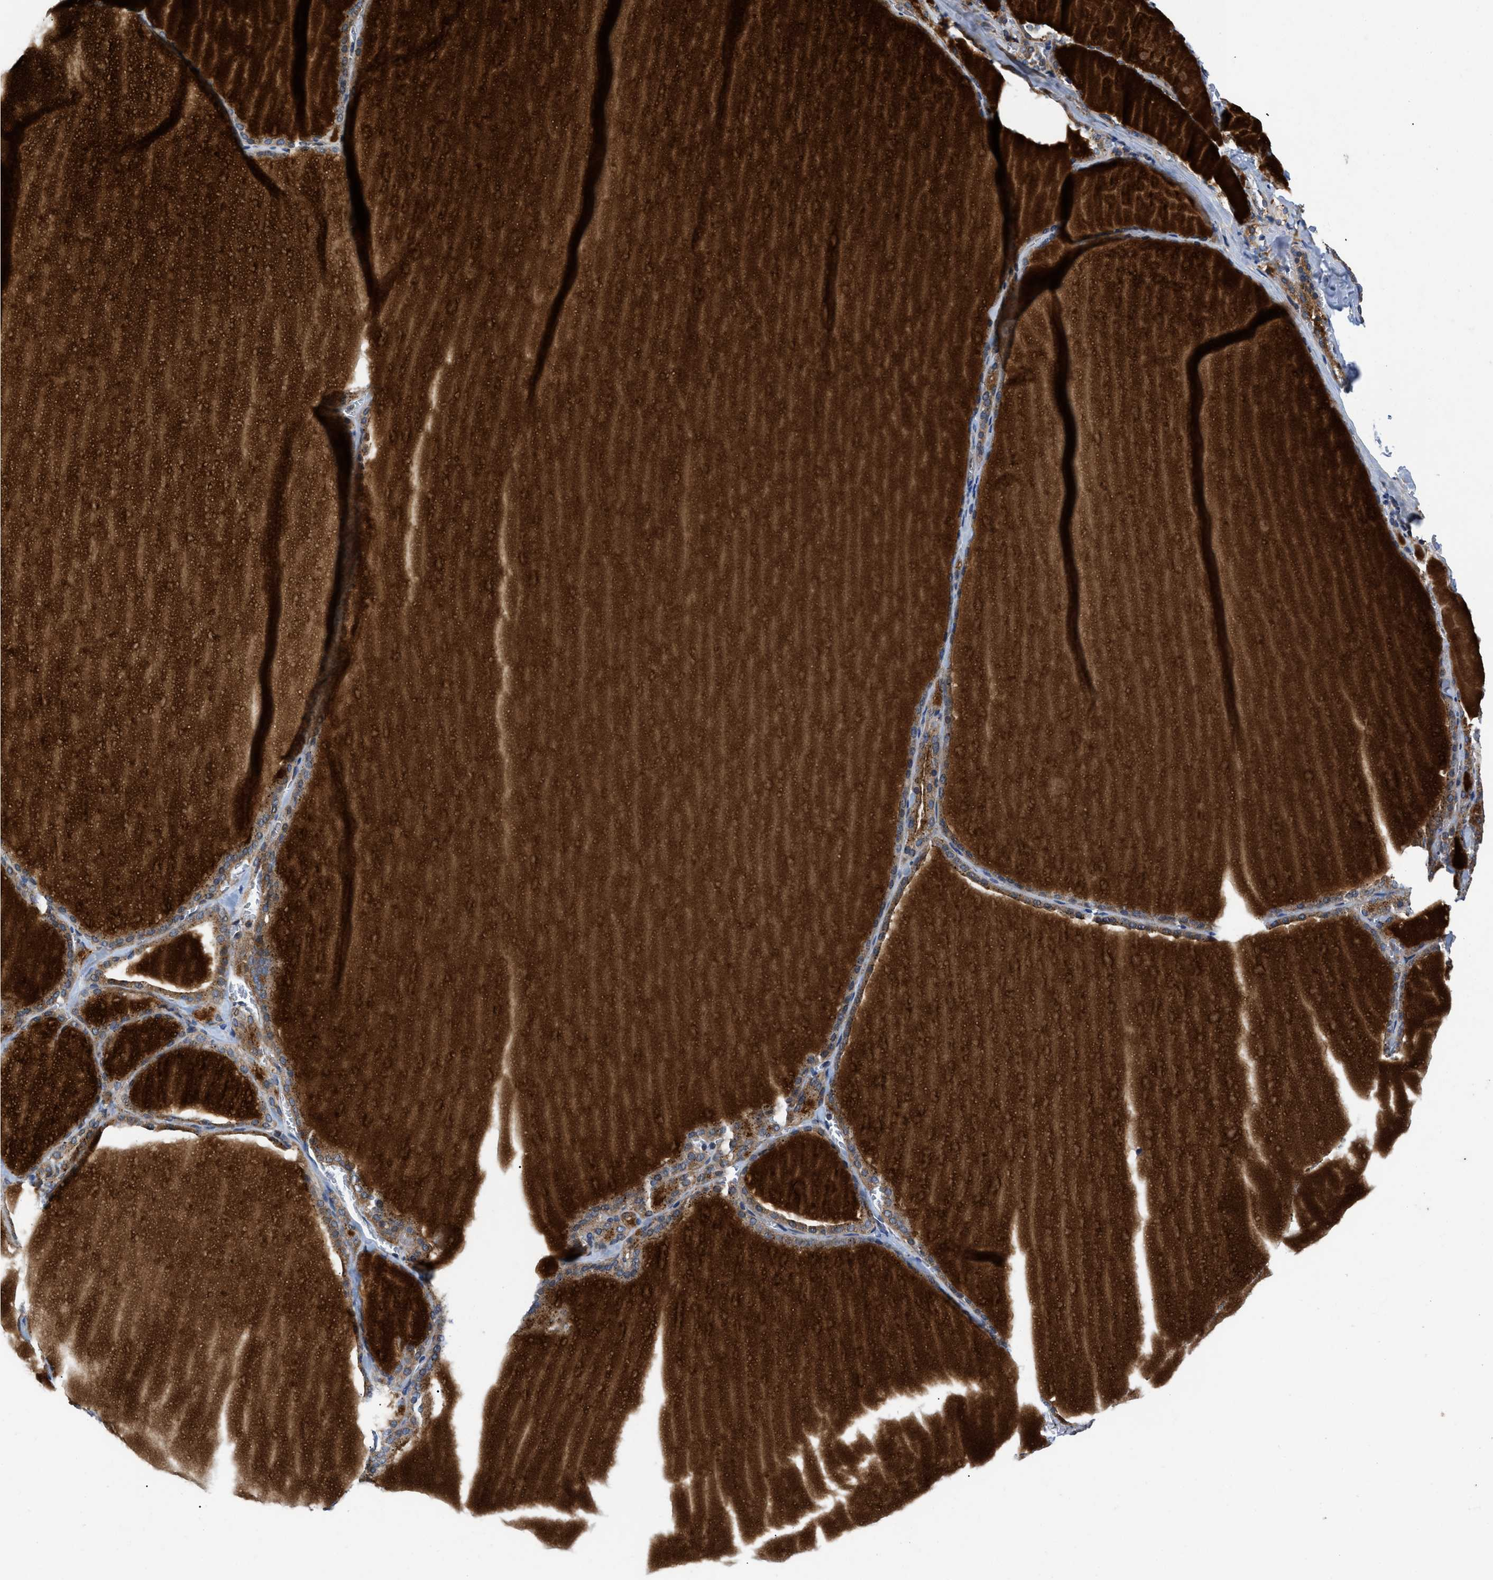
{"staining": {"intensity": "moderate", "quantity": ">75%", "location": "cytoplasmic/membranous"}, "tissue": "thyroid gland", "cell_type": "Glandular cells", "image_type": "normal", "snomed": [{"axis": "morphology", "description": "Normal tissue, NOS"}, {"axis": "topography", "description": "Thyroid gland"}], "caption": "Brown immunohistochemical staining in unremarkable thyroid gland shows moderate cytoplasmic/membranous expression in about >75% of glandular cells.", "gene": "ENPP4", "patient": {"sex": "male", "age": 56}}